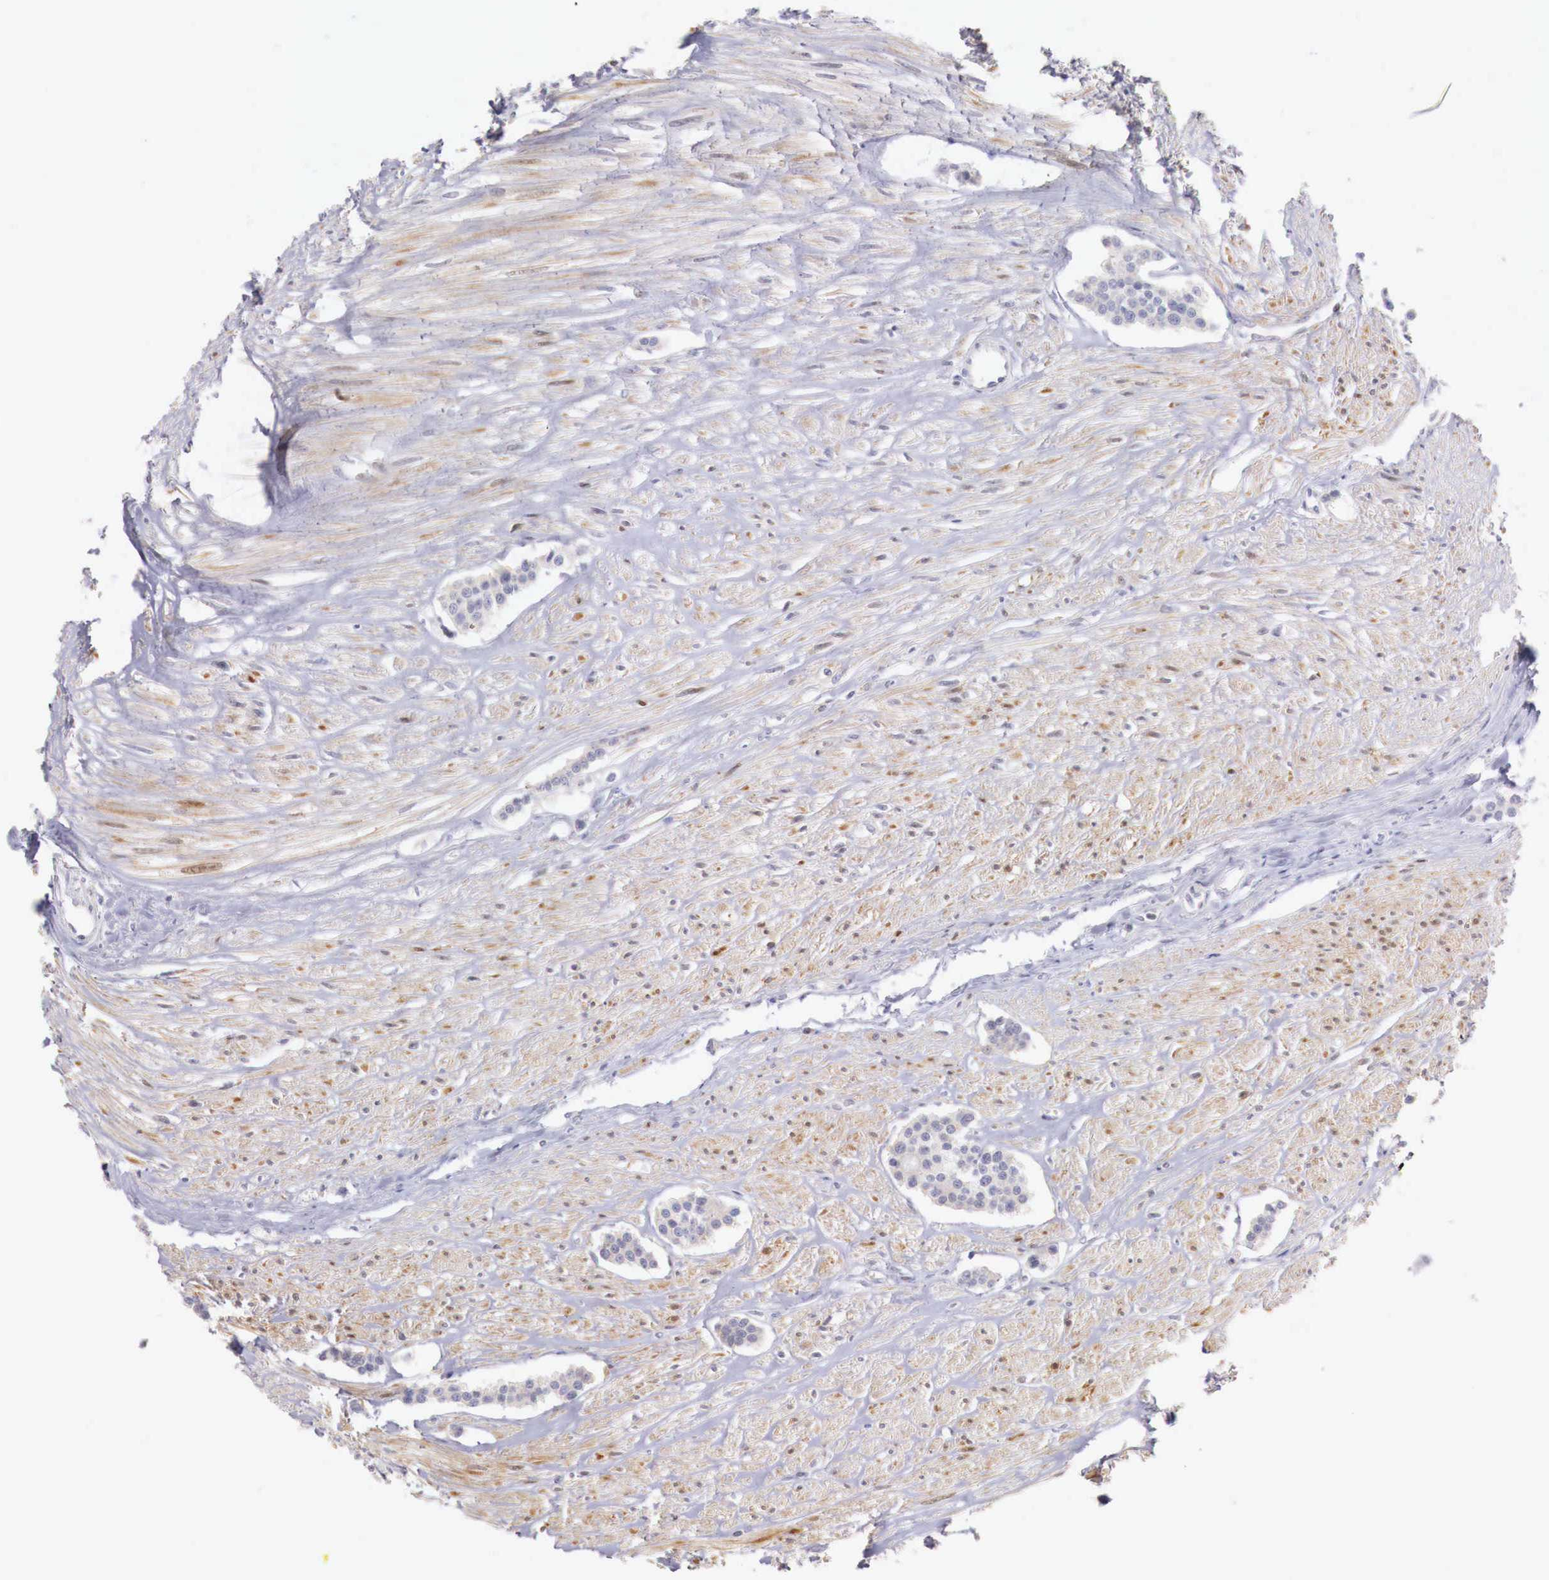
{"staining": {"intensity": "negative", "quantity": "none", "location": "none"}, "tissue": "carcinoid", "cell_type": "Tumor cells", "image_type": "cancer", "snomed": [{"axis": "morphology", "description": "Carcinoid, malignant, NOS"}, {"axis": "topography", "description": "Small intestine"}], "caption": "Immunohistochemistry micrograph of neoplastic tissue: human carcinoid stained with DAB reveals no significant protein expression in tumor cells.", "gene": "CLCN5", "patient": {"sex": "male", "age": 60}}